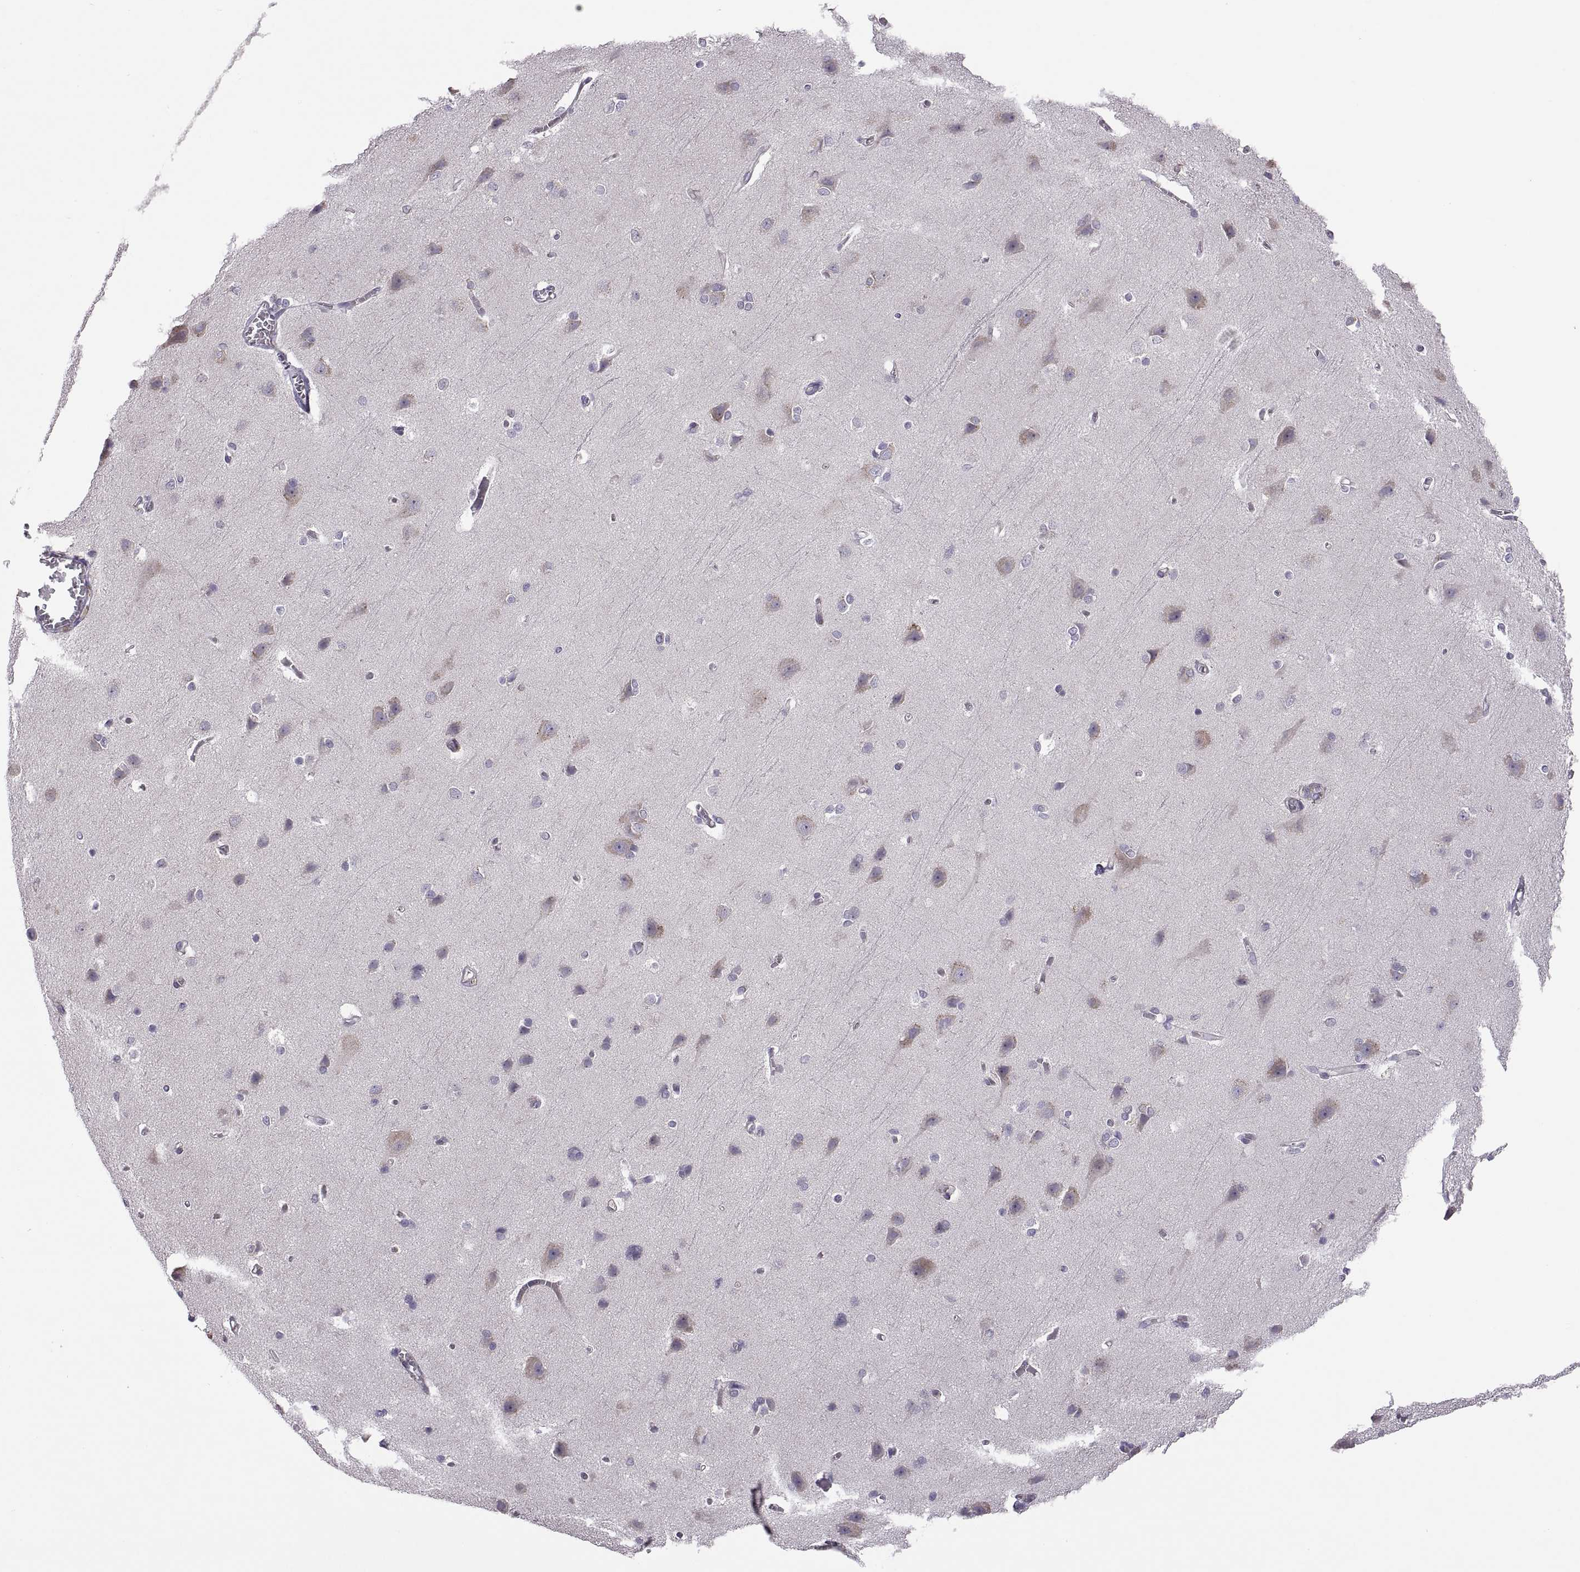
{"staining": {"intensity": "negative", "quantity": "none", "location": "none"}, "tissue": "cerebral cortex", "cell_type": "Endothelial cells", "image_type": "normal", "snomed": [{"axis": "morphology", "description": "Normal tissue, NOS"}, {"axis": "topography", "description": "Cerebral cortex"}], "caption": "Endothelial cells show no significant protein positivity in unremarkable cerebral cortex.", "gene": "SPATA32", "patient": {"sex": "male", "age": 37}}